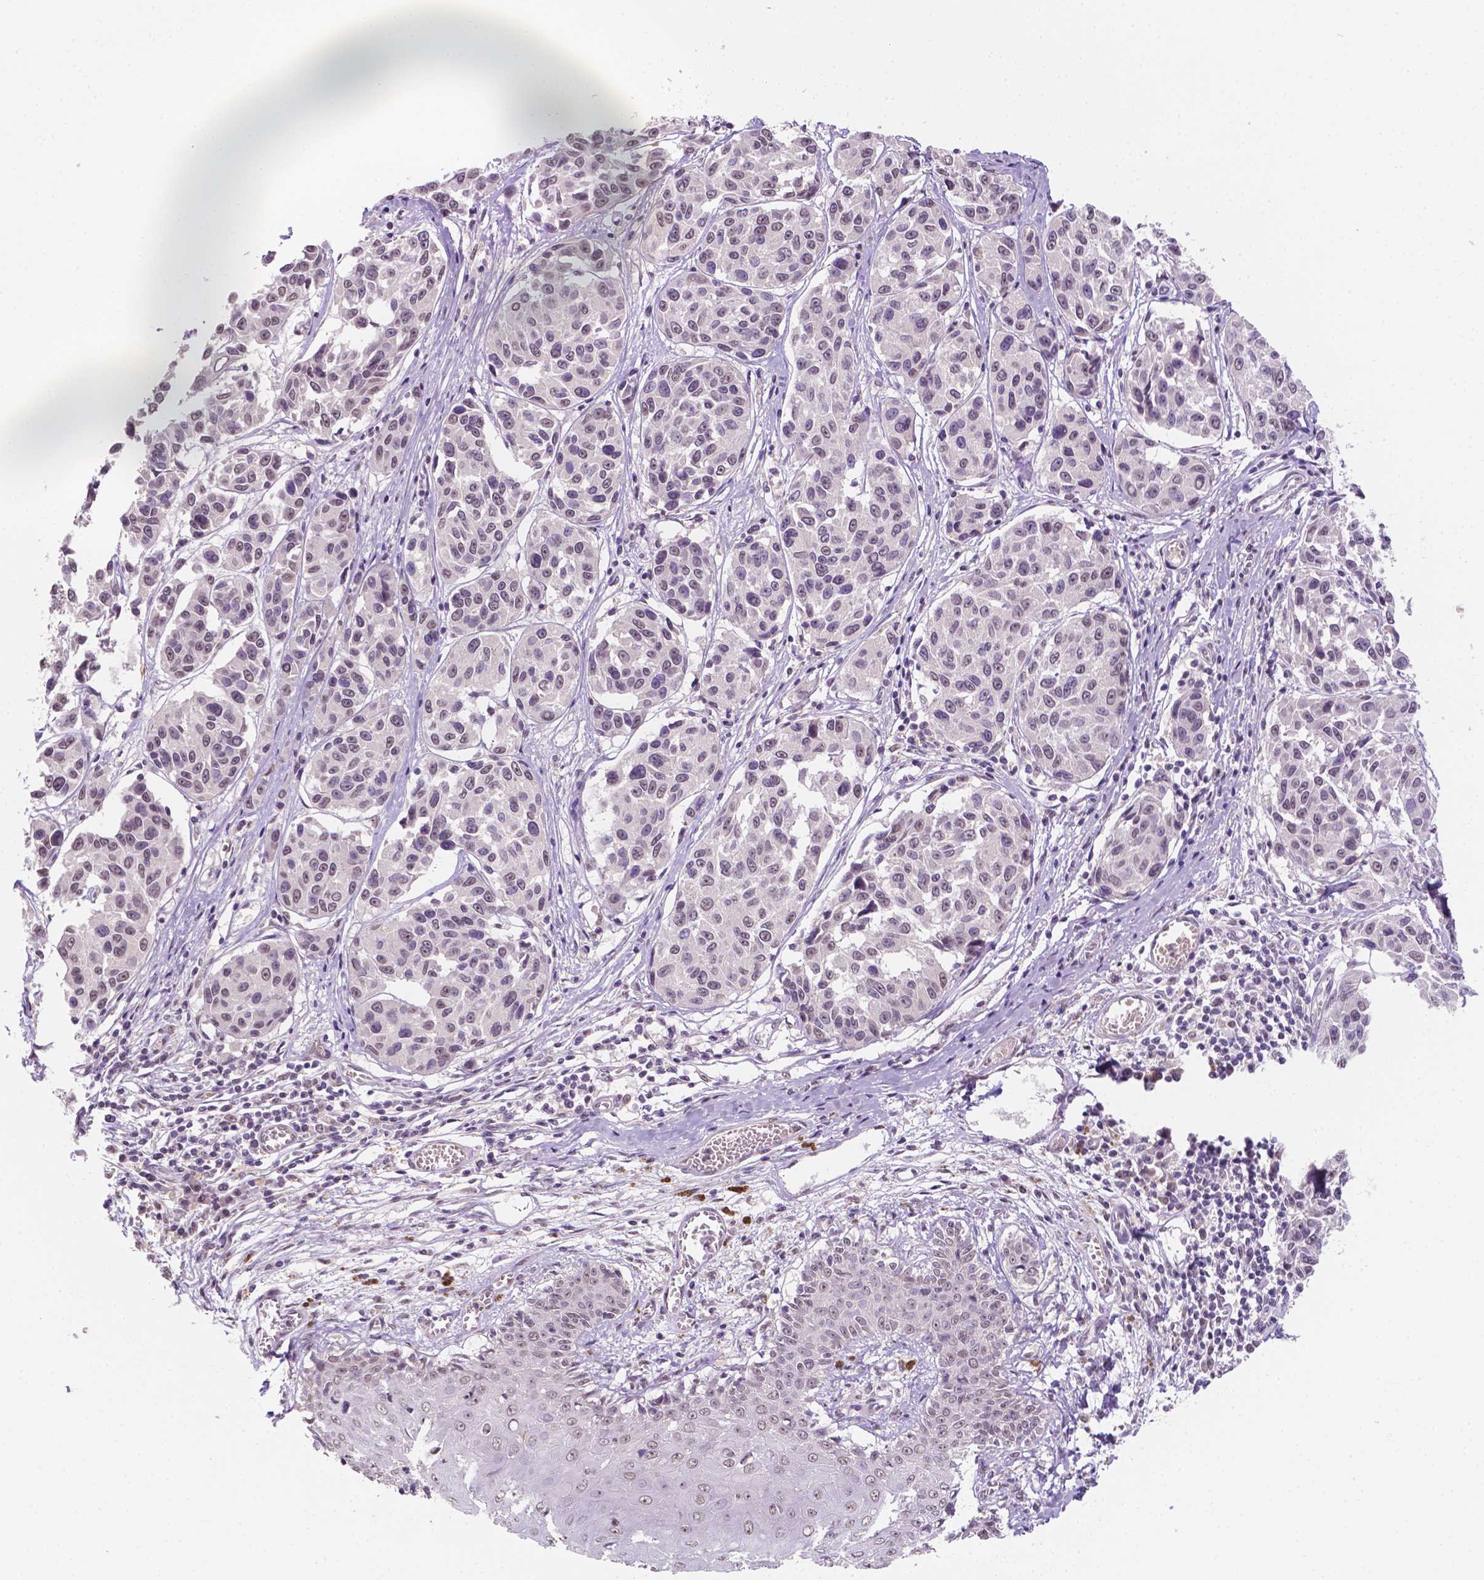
{"staining": {"intensity": "negative", "quantity": "none", "location": "none"}, "tissue": "melanoma", "cell_type": "Tumor cells", "image_type": "cancer", "snomed": [{"axis": "morphology", "description": "Malignant melanoma, NOS"}, {"axis": "topography", "description": "Skin"}], "caption": "High magnification brightfield microscopy of malignant melanoma stained with DAB (3,3'-diaminobenzidine) (brown) and counterstained with hematoxylin (blue): tumor cells show no significant staining.", "gene": "SHLD3", "patient": {"sex": "female", "age": 66}}